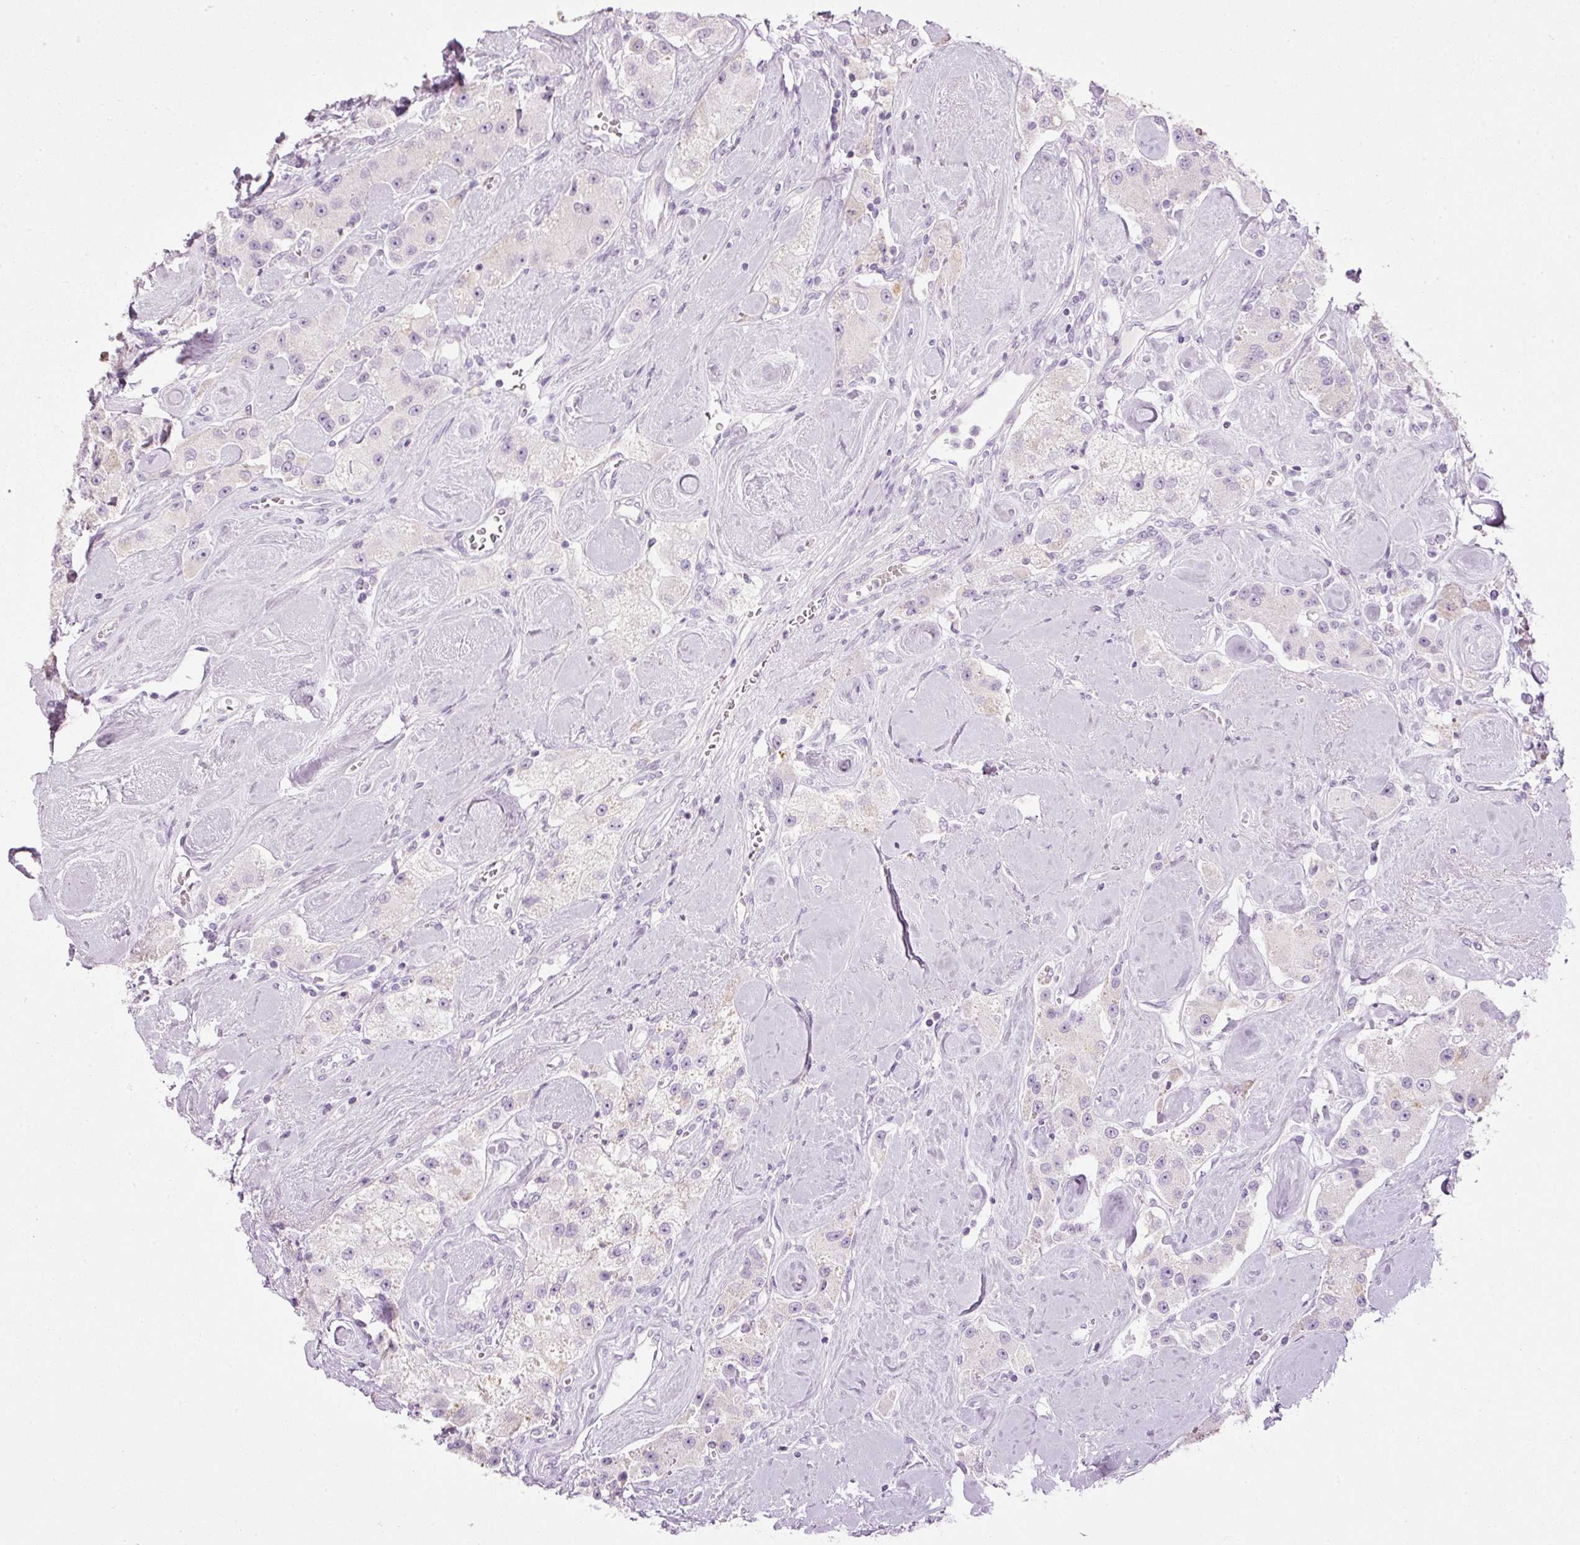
{"staining": {"intensity": "negative", "quantity": "none", "location": "none"}, "tissue": "carcinoid", "cell_type": "Tumor cells", "image_type": "cancer", "snomed": [{"axis": "morphology", "description": "Carcinoid, malignant, NOS"}, {"axis": "topography", "description": "Pancreas"}], "caption": "Immunohistochemistry photomicrograph of neoplastic tissue: carcinoid (malignant) stained with DAB demonstrates no significant protein staining in tumor cells.", "gene": "CARD16", "patient": {"sex": "male", "age": 41}}